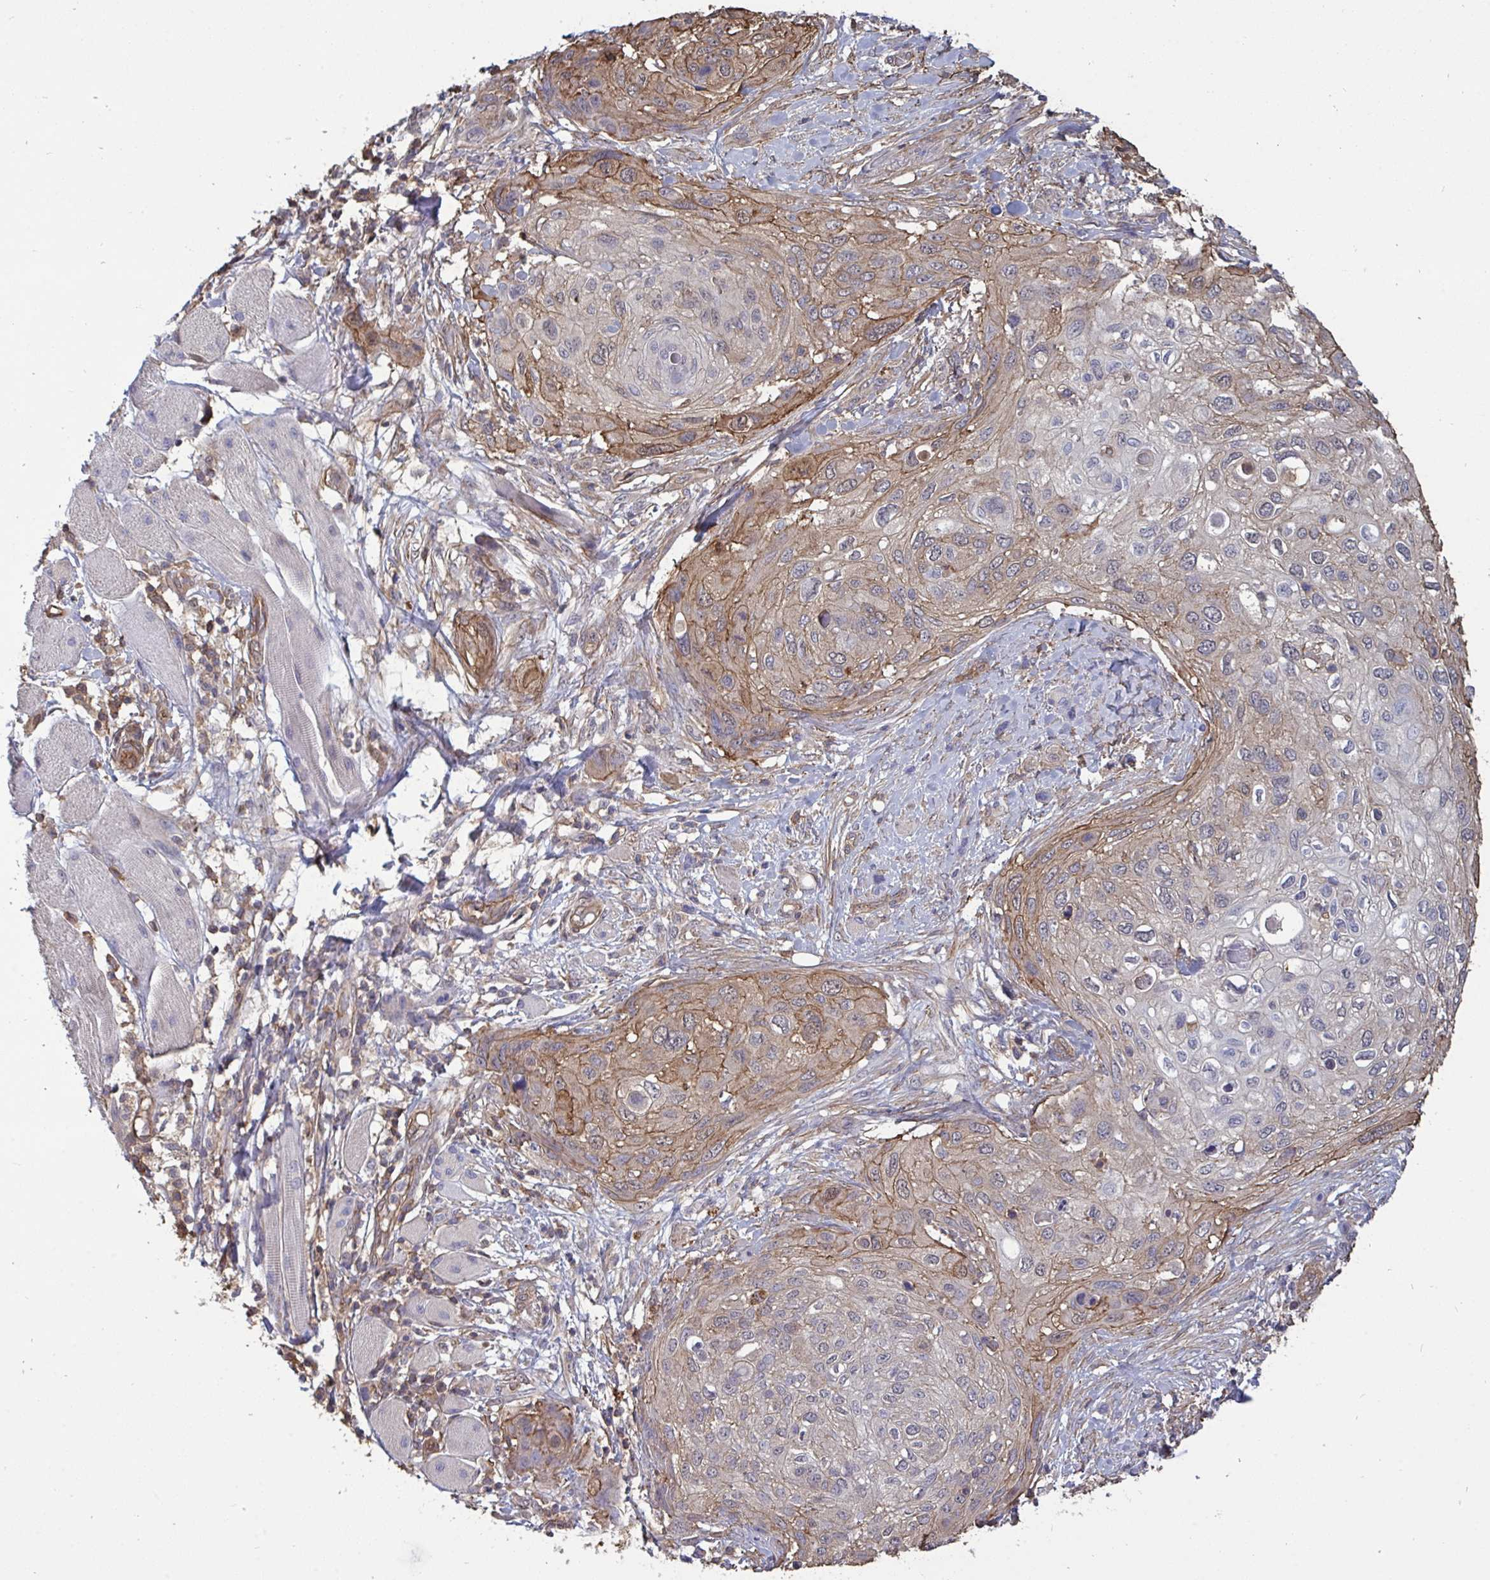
{"staining": {"intensity": "weak", "quantity": "<25%", "location": "cytoplasmic/membranous"}, "tissue": "skin cancer", "cell_type": "Tumor cells", "image_type": "cancer", "snomed": [{"axis": "morphology", "description": "Squamous cell carcinoma, NOS"}, {"axis": "topography", "description": "Skin"}], "caption": "An immunohistochemistry image of squamous cell carcinoma (skin) is shown. There is no staining in tumor cells of squamous cell carcinoma (skin).", "gene": "ISCU", "patient": {"sex": "female", "age": 87}}